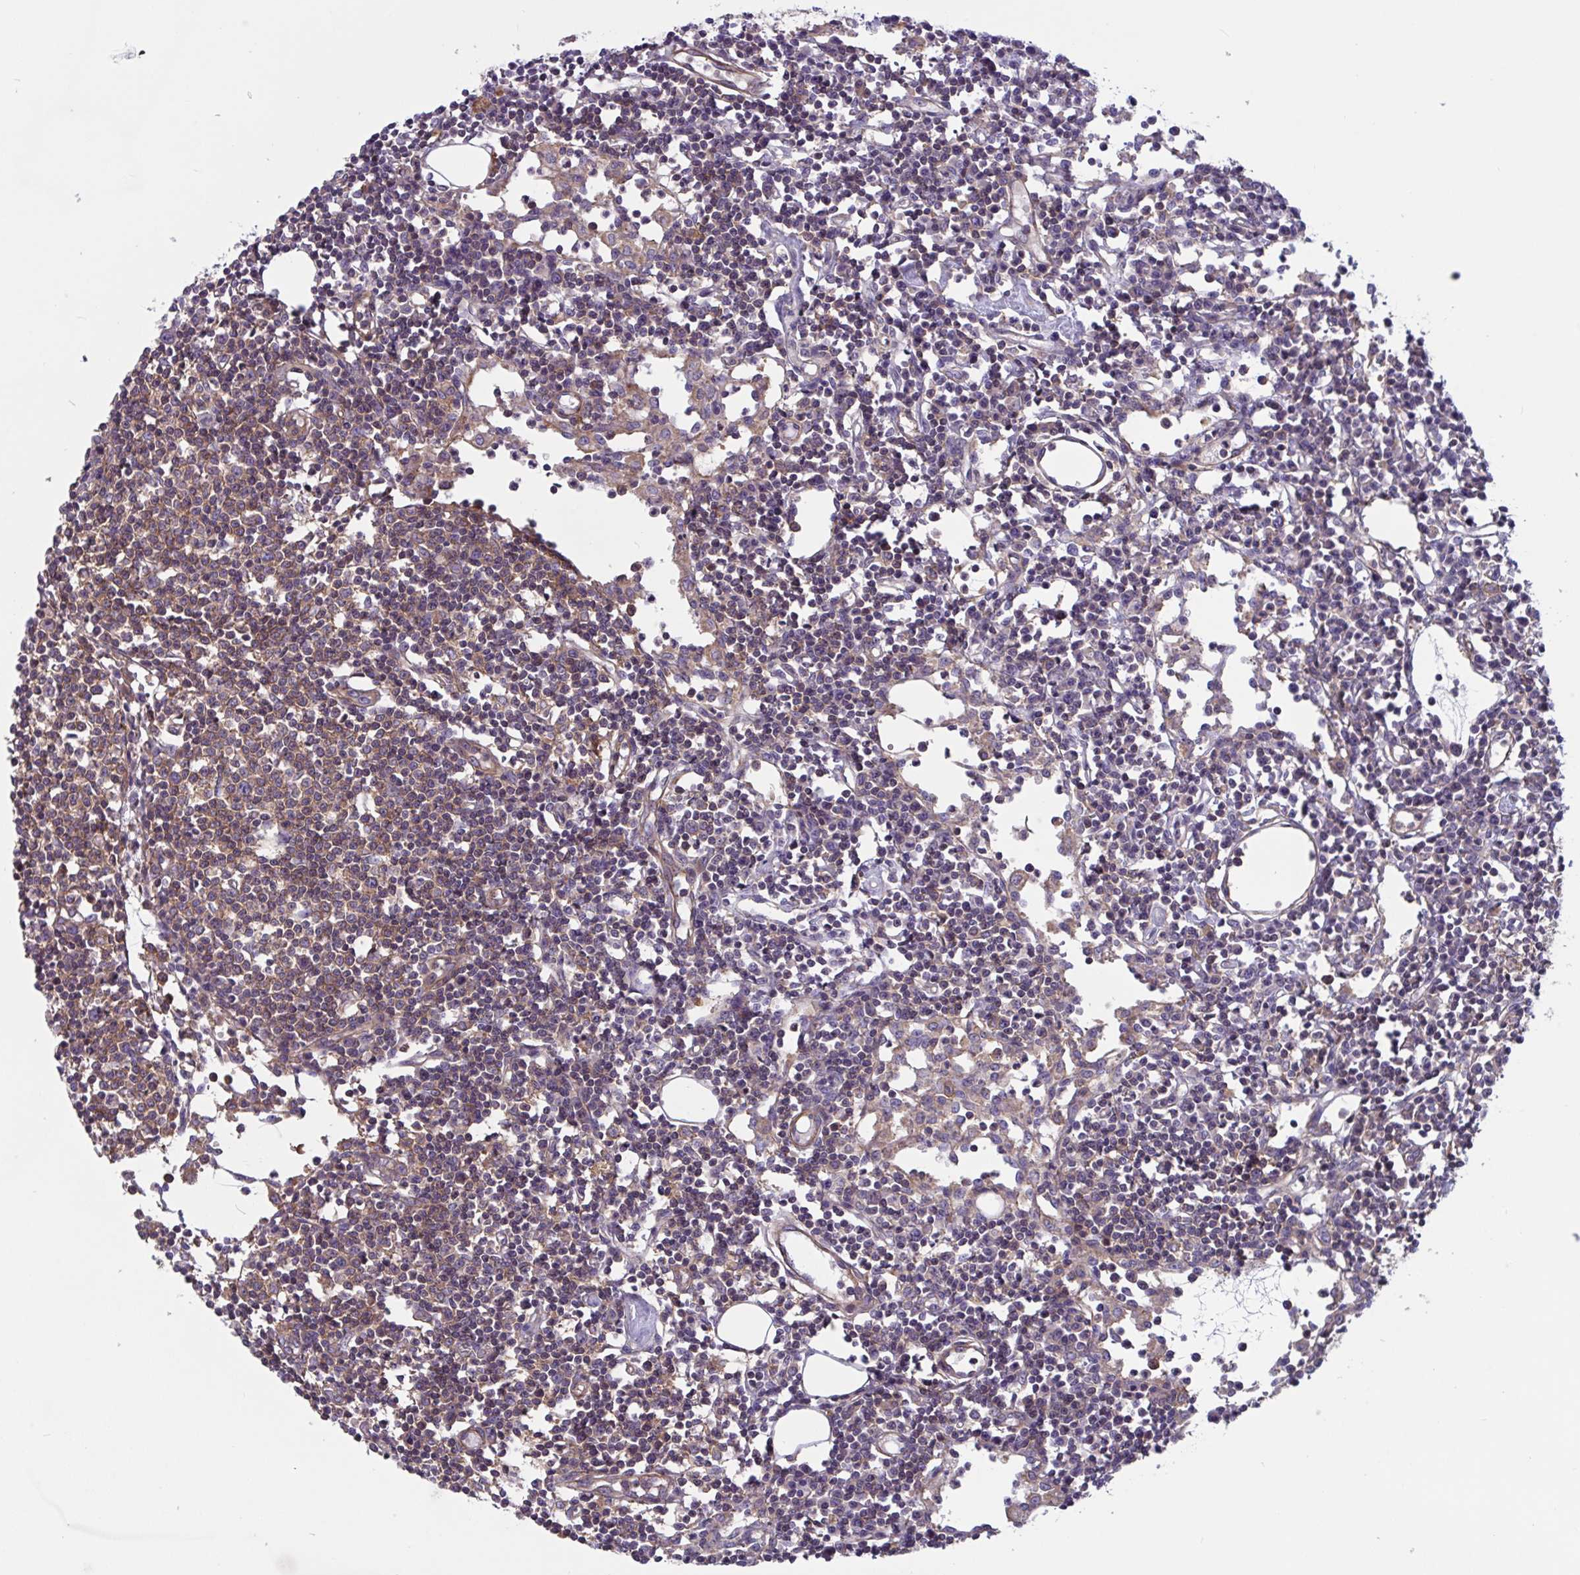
{"staining": {"intensity": "weak", "quantity": "25%-75%", "location": "cytoplasmic/membranous"}, "tissue": "lymph node", "cell_type": "Germinal center cells", "image_type": "normal", "snomed": [{"axis": "morphology", "description": "Normal tissue, NOS"}, {"axis": "topography", "description": "Lymph node"}], "caption": "Protein expression analysis of normal human lymph node reveals weak cytoplasmic/membranous expression in about 25%-75% of germinal center cells. Nuclei are stained in blue.", "gene": "TANK", "patient": {"sex": "female", "age": 78}}